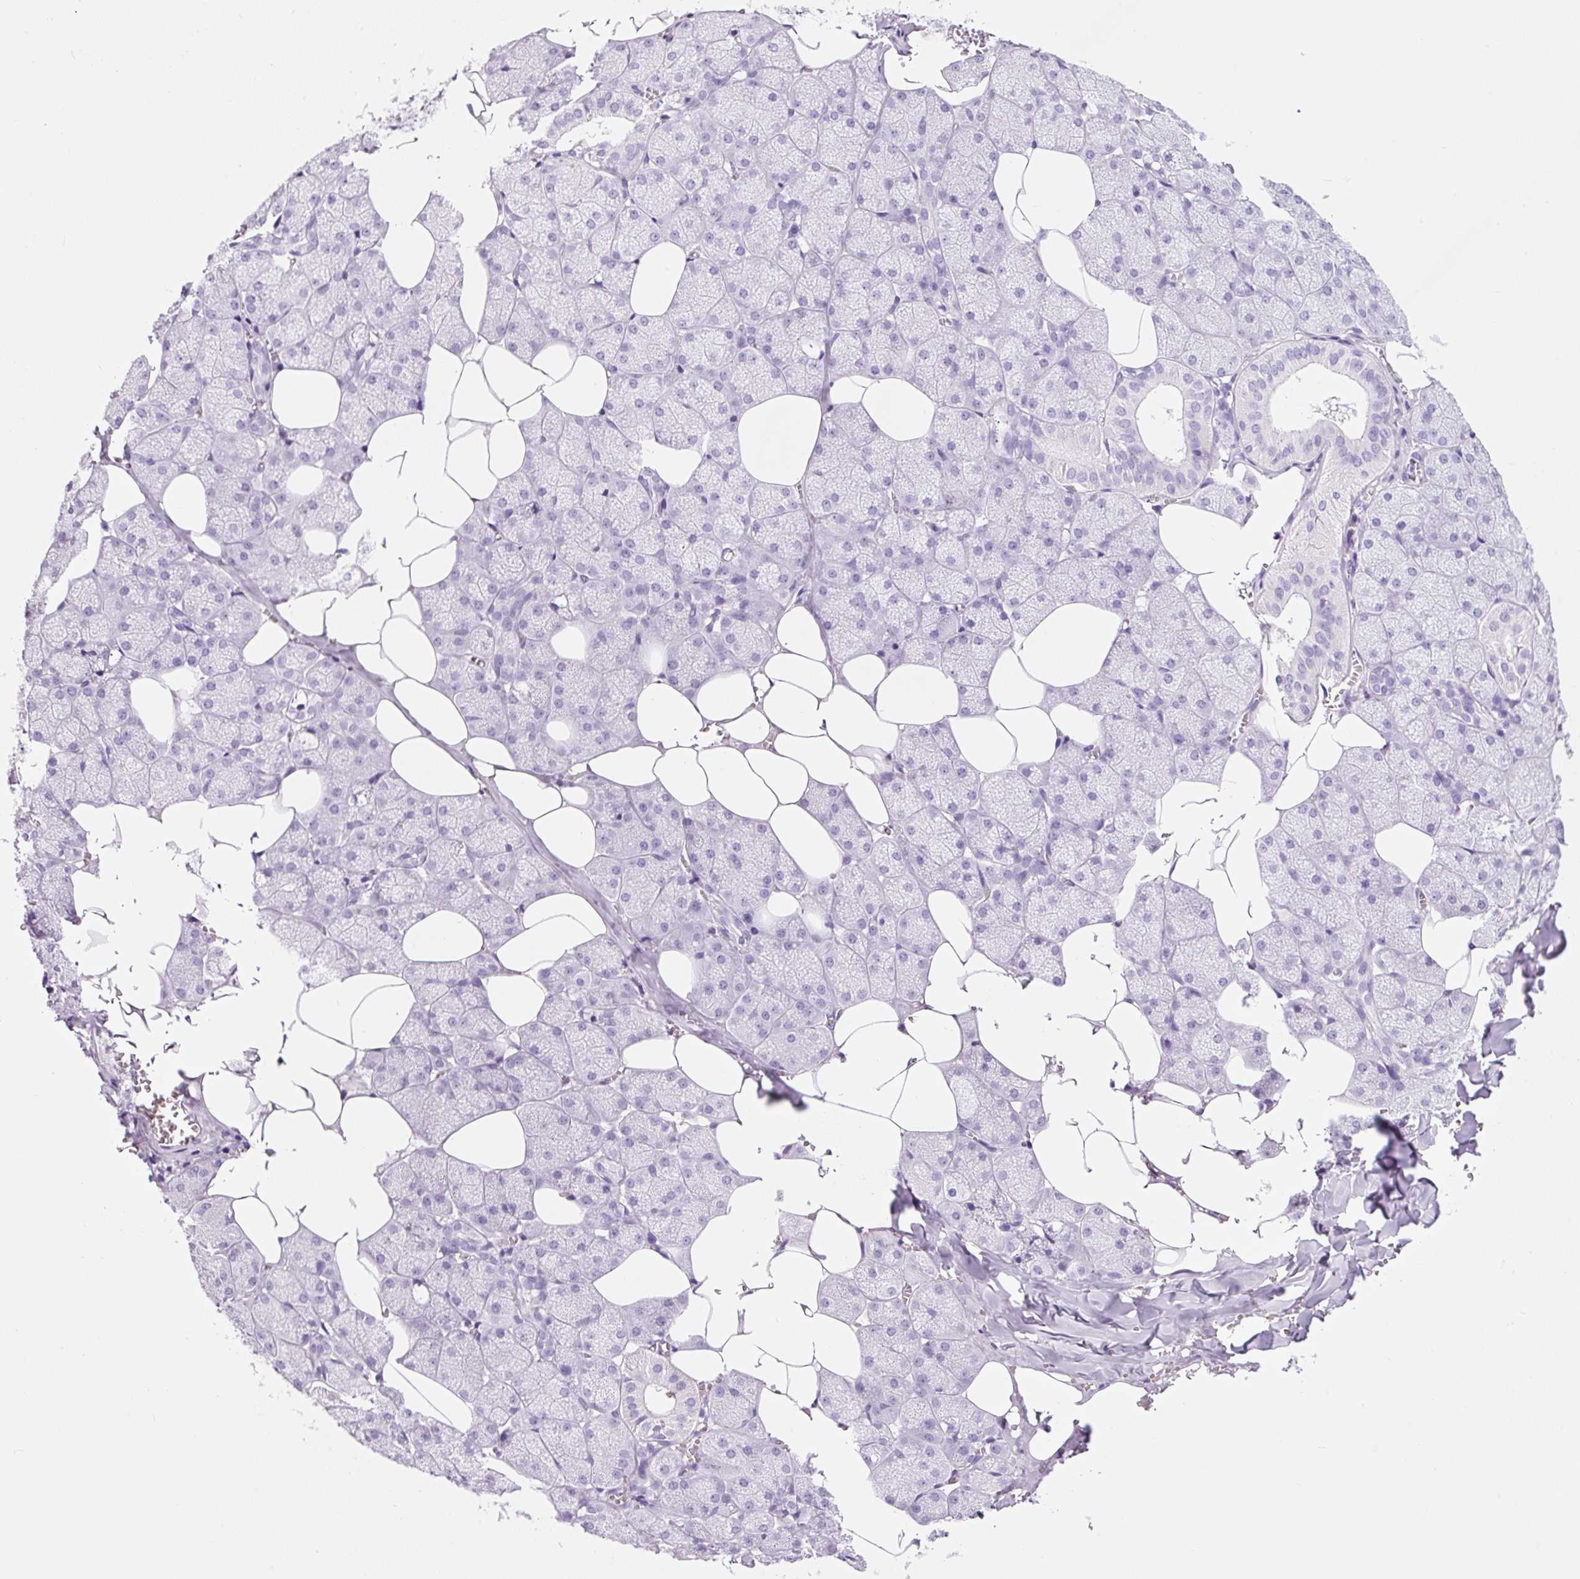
{"staining": {"intensity": "negative", "quantity": "none", "location": "none"}, "tissue": "salivary gland", "cell_type": "Glandular cells", "image_type": "normal", "snomed": [{"axis": "morphology", "description": "Normal tissue, NOS"}, {"axis": "topography", "description": "Salivary gland"}, {"axis": "topography", "description": "Peripheral nerve tissue"}], "caption": "The histopathology image shows no staining of glandular cells in unremarkable salivary gland. (DAB (3,3'-diaminobenzidine) IHC, high magnification).", "gene": "ADSS1", "patient": {"sex": "male", "age": 38}}